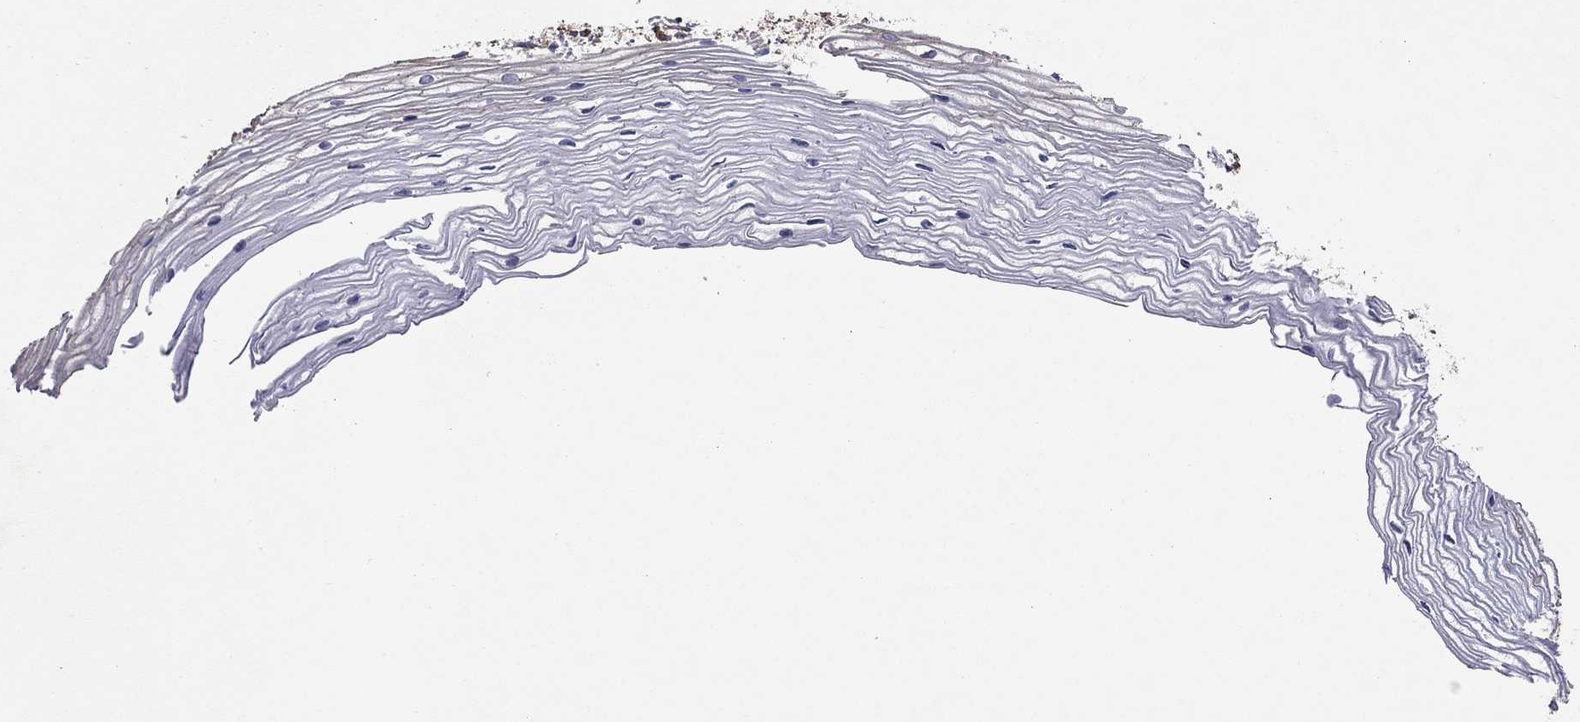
{"staining": {"intensity": "strong", "quantity": "25%-75%", "location": "cytoplasmic/membranous"}, "tissue": "cervix", "cell_type": "Glandular cells", "image_type": "normal", "snomed": [{"axis": "morphology", "description": "Normal tissue, NOS"}, {"axis": "topography", "description": "Cervix"}], "caption": "Immunohistochemical staining of benign human cervix displays 25%-75% levels of strong cytoplasmic/membranous protein staining in approximately 25%-75% of glandular cells. The staining was performed using DAB (3,3'-diaminobenzidine) to visualize the protein expression in brown, while the nuclei were stained in blue with hematoxylin (Magnification: 20x).", "gene": "YIF1A", "patient": {"sex": "female", "age": 40}}